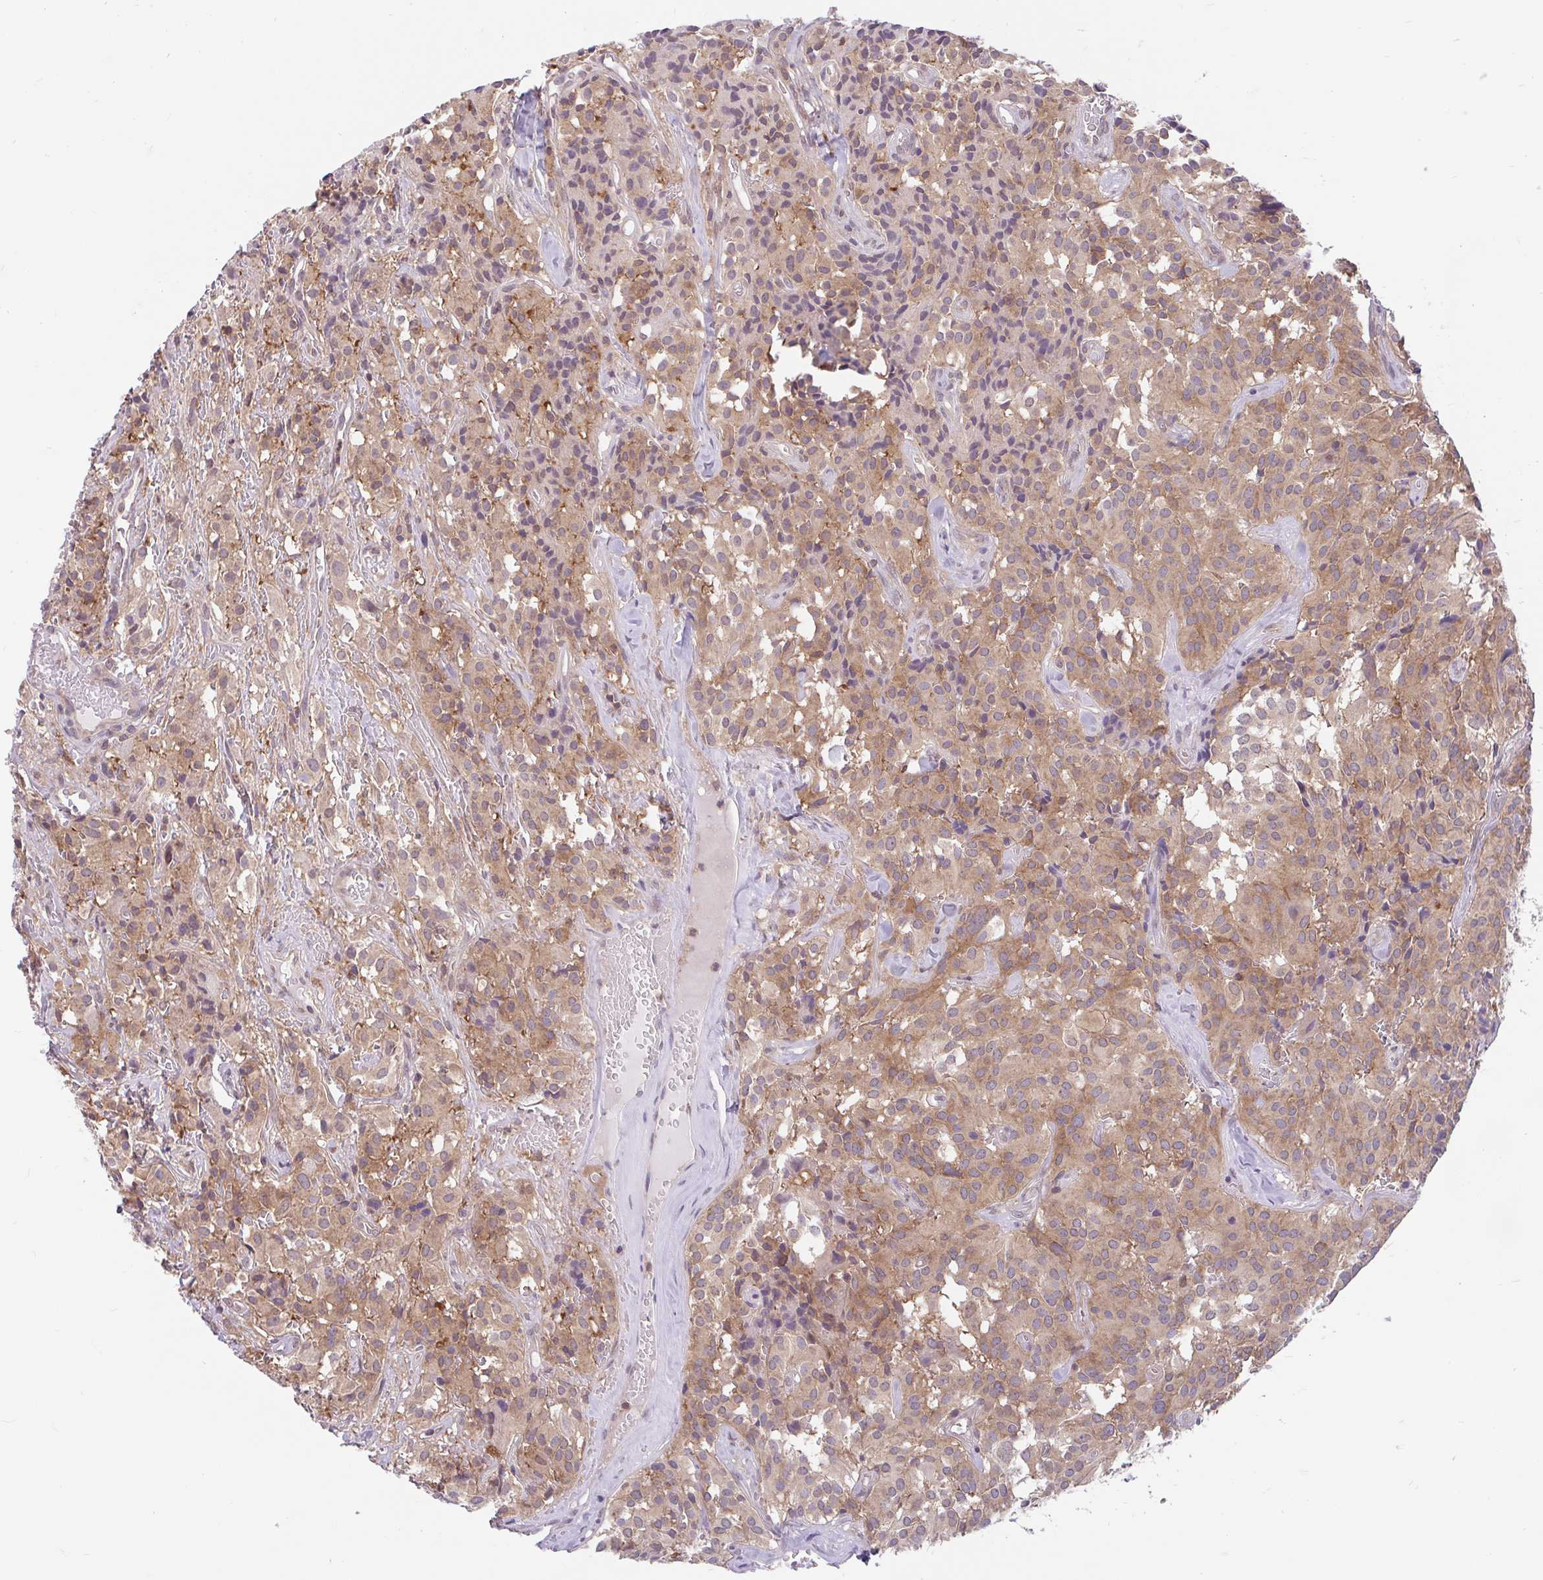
{"staining": {"intensity": "weak", "quantity": "25%-75%", "location": "cytoplasmic/membranous"}, "tissue": "glioma", "cell_type": "Tumor cells", "image_type": "cancer", "snomed": [{"axis": "morphology", "description": "Glioma, malignant, Low grade"}, {"axis": "topography", "description": "Brain"}], "caption": "Protein expression analysis of human malignant glioma (low-grade) reveals weak cytoplasmic/membranous expression in about 25%-75% of tumor cells.", "gene": "RALBP1", "patient": {"sex": "male", "age": 42}}